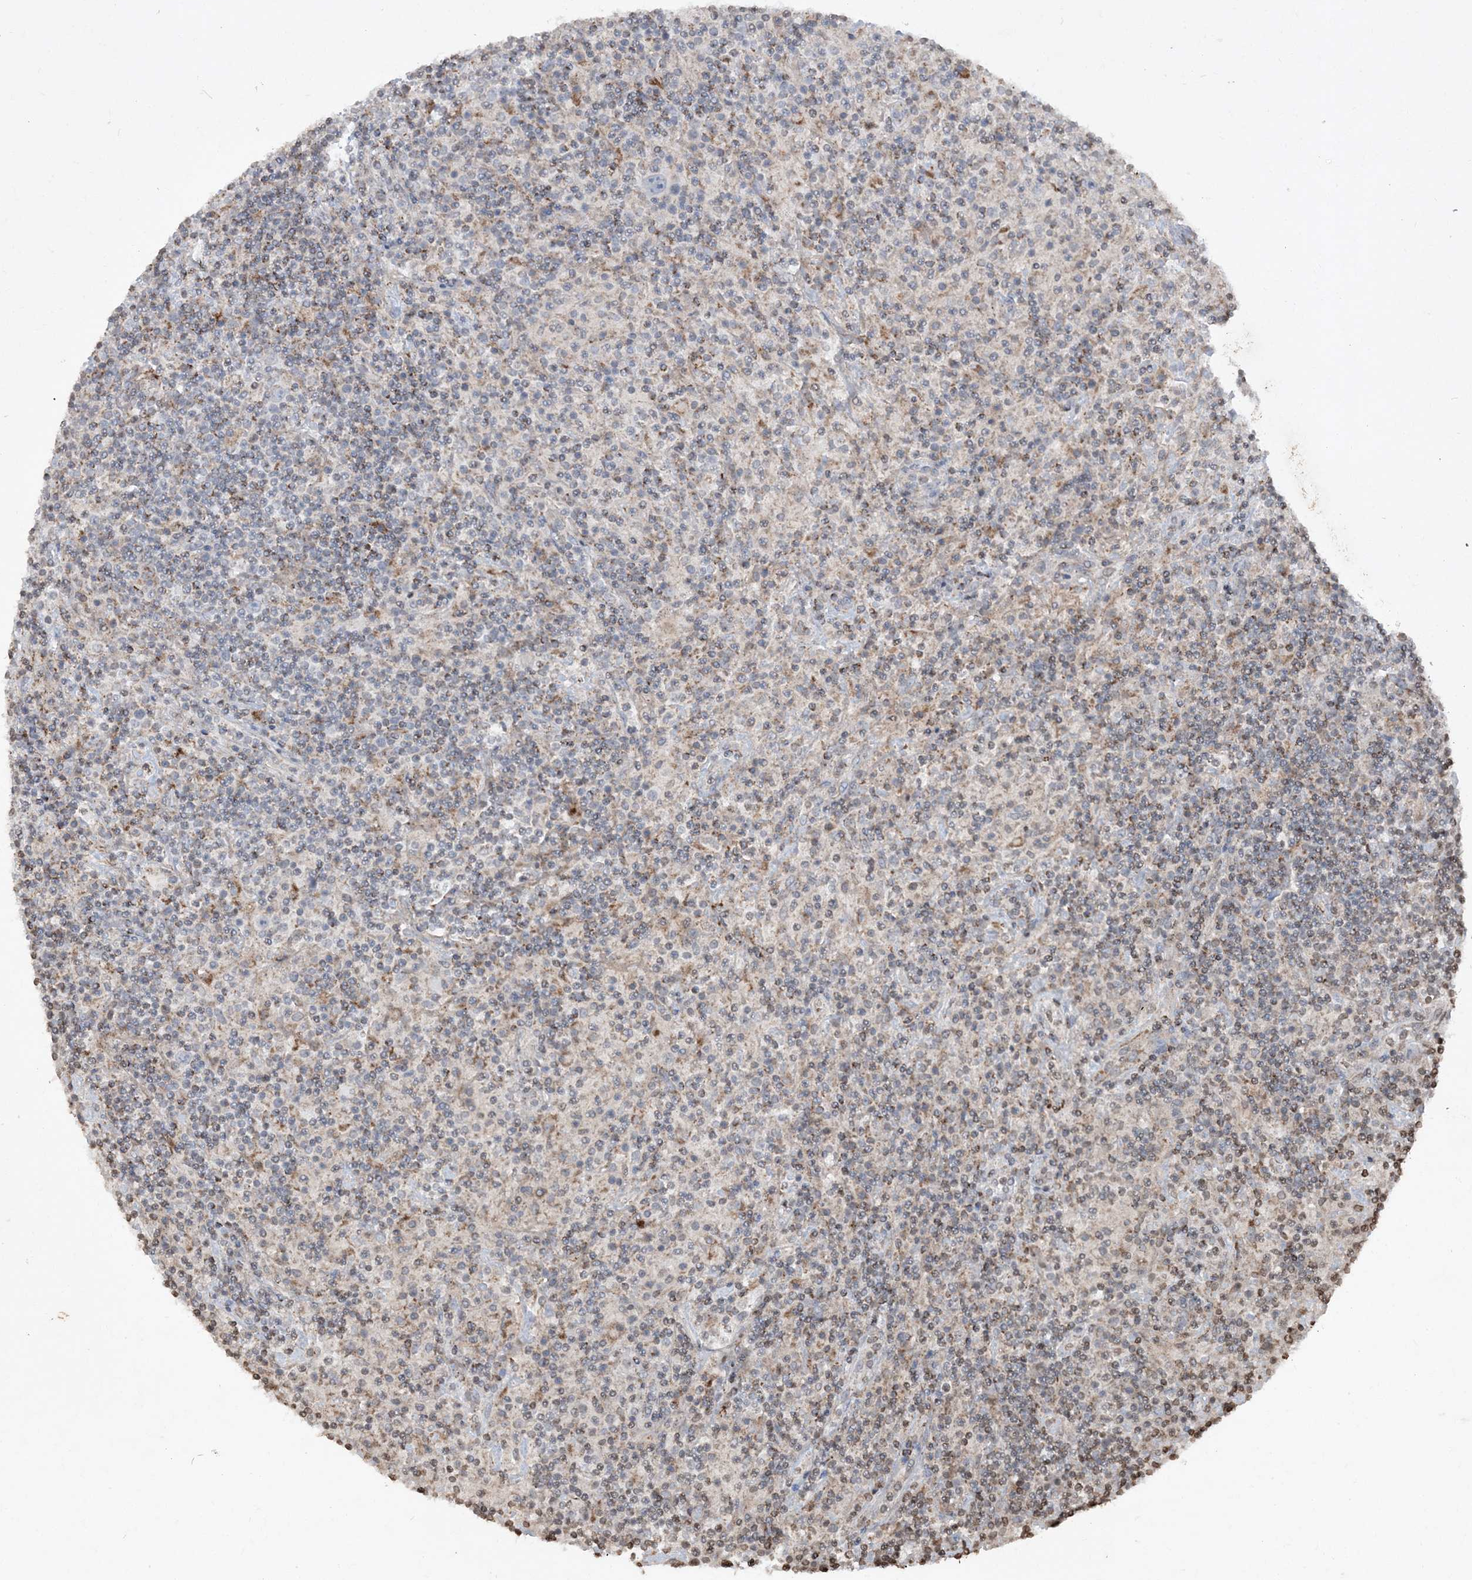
{"staining": {"intensity": "negative", "quantity": "none", "location": "none"}, "tissue": "lymphoma", "cell_type": "Tumor cells", "image_type": "cancer", "snomed": [{"axis": "morphology", "description": "Hodgkin's disease, NOS"}, {"axis": "topography", "description": "Lymph node"}], "caption": "The IHC micrograph has no significant staining in tumor cells of lymphoma tissue. The staining is performed using DAB brown chromogen with nuclei counter-stained in using hematoxylin.", "gene": "TTC7A", "patient": {"sex": "male", "age": 70}}